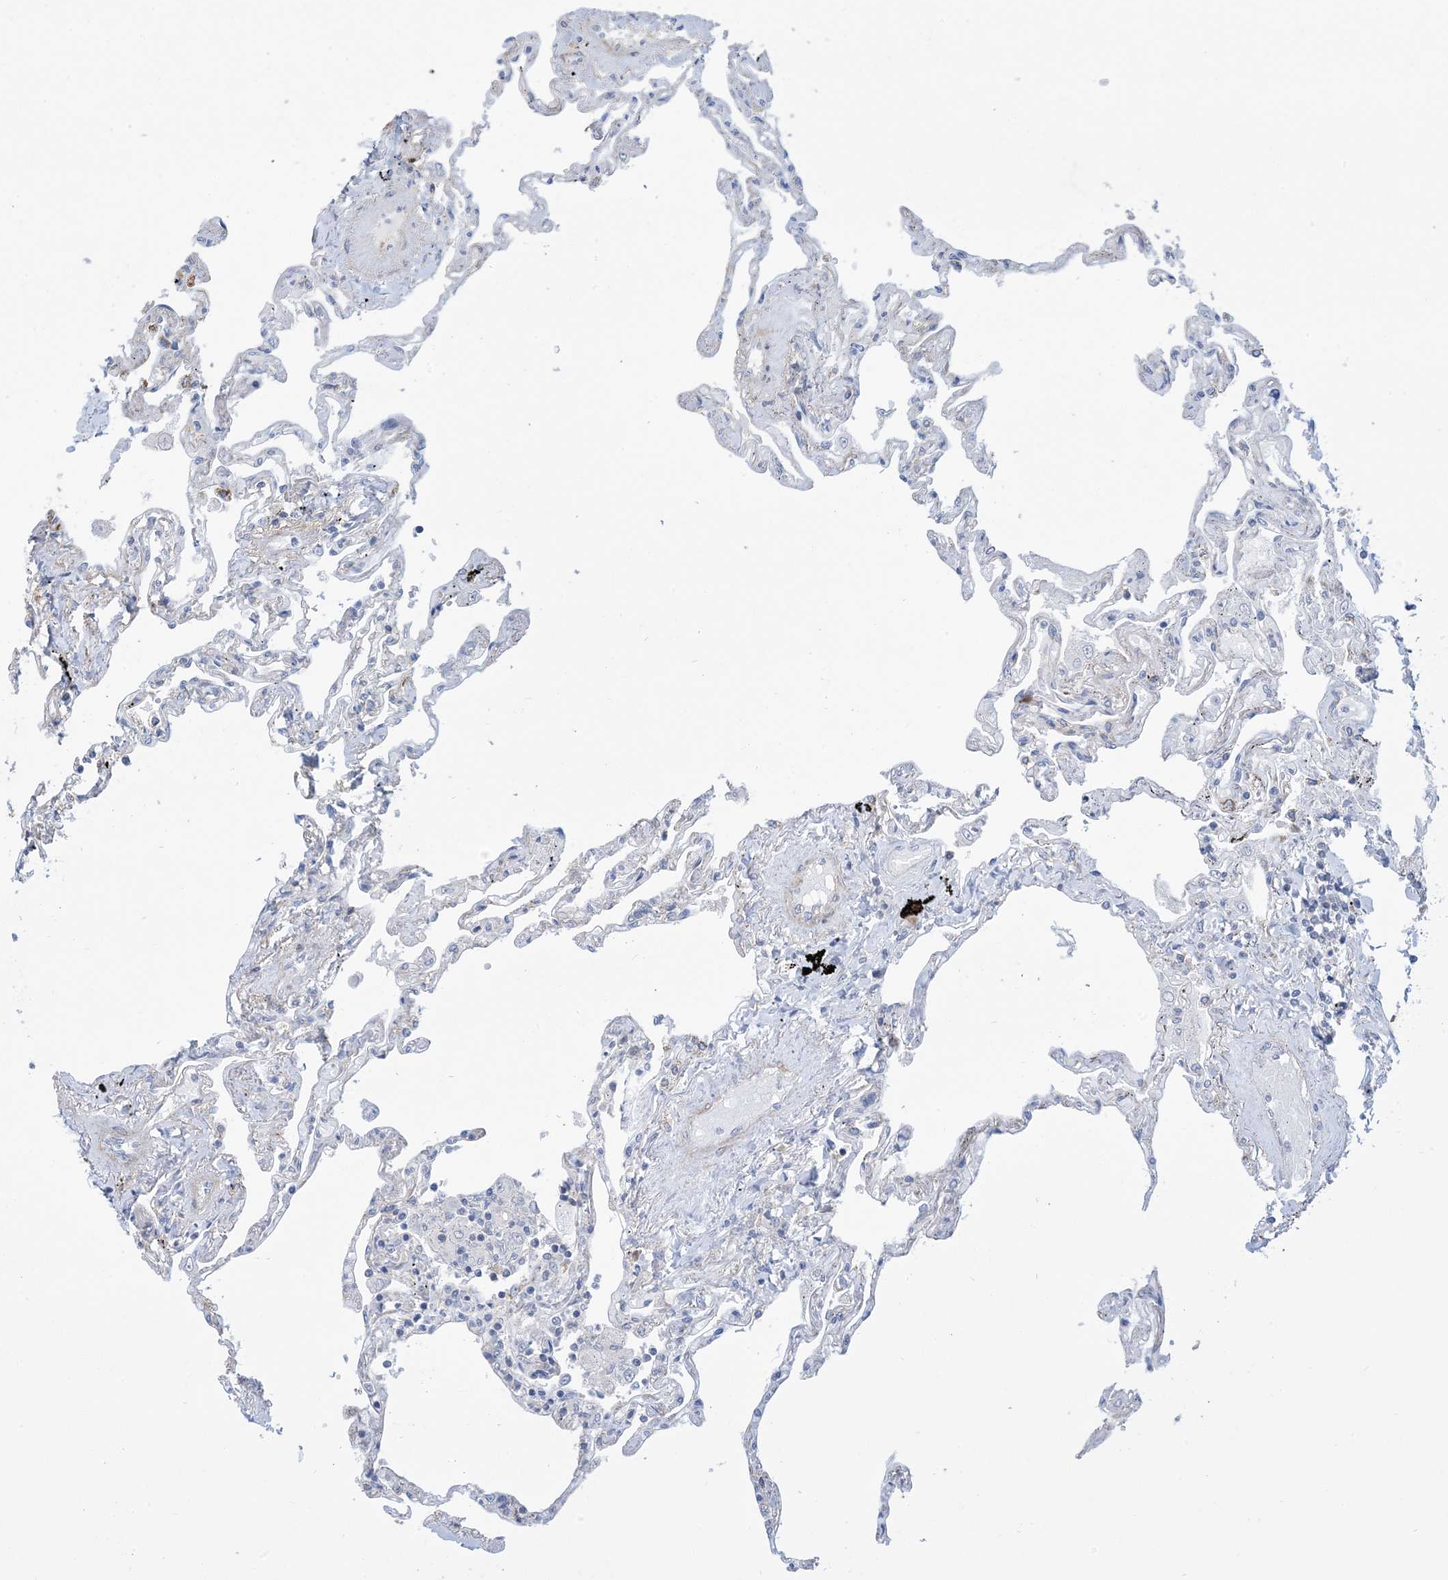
{"staining": {"intensity": "negative", "quantity": "none", "location": "none"}, "tissue": "lung", "cell_type": "Alveolar cells", "image_type": "normal", "snomed": [{"axis": "morphology", "description": "Normal tissue, NOS"}, {"axis": "topography", "description": "Lung"}], "caption": "The histopathology image displays no staining of alveolar cells in normal lung. (Stains: DAB (3,3'-diaminobenzidine) IHC with hematoxylin counter stain, Microscopy: brightfield microscopy at high magnification).", "gene": "AOC1", "patient": {"sex": "female", "age": 67}}